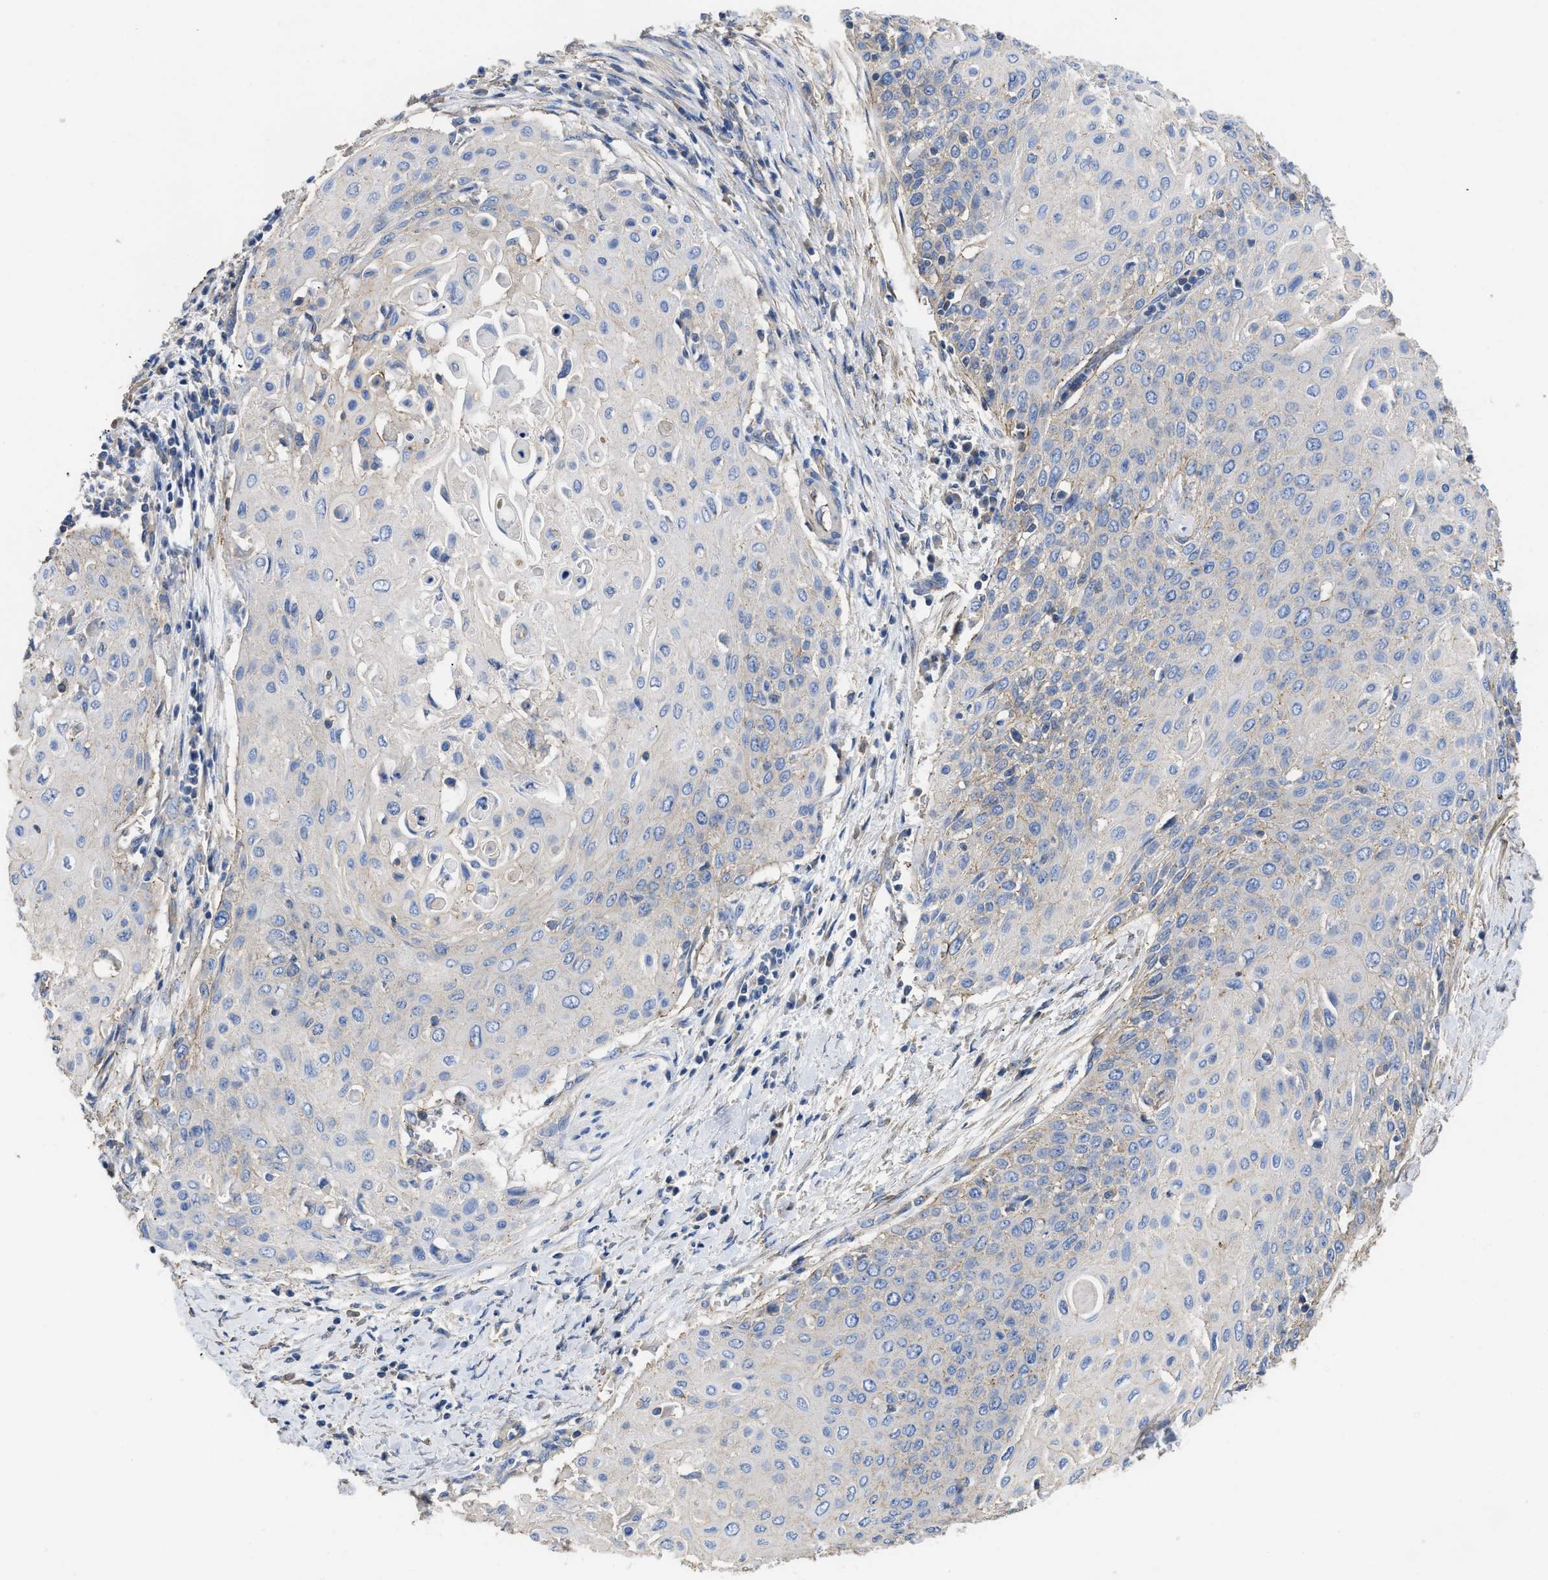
{"staining": {"intensity": "negative", "quantity": "none", "location": "none"}, "tissue": "cervical cancer", "cell_type": "Tumor cells", "image_type": "cancer", "snomed": [{"axis": "morphology", "description": "Squamous cell carcinoma, NOS"}, {"axis": "topography", "description": "Cervix"}], "caption": "This photomicrograph is of cervical cancer (squamous cell carcinoma) stained with IHC to label a protein in brown with the nuclei are counter-stained blue. There is no staining in tumor cells.", "gene": "USP4", "patient": {"sex": "female", "age": 39}}